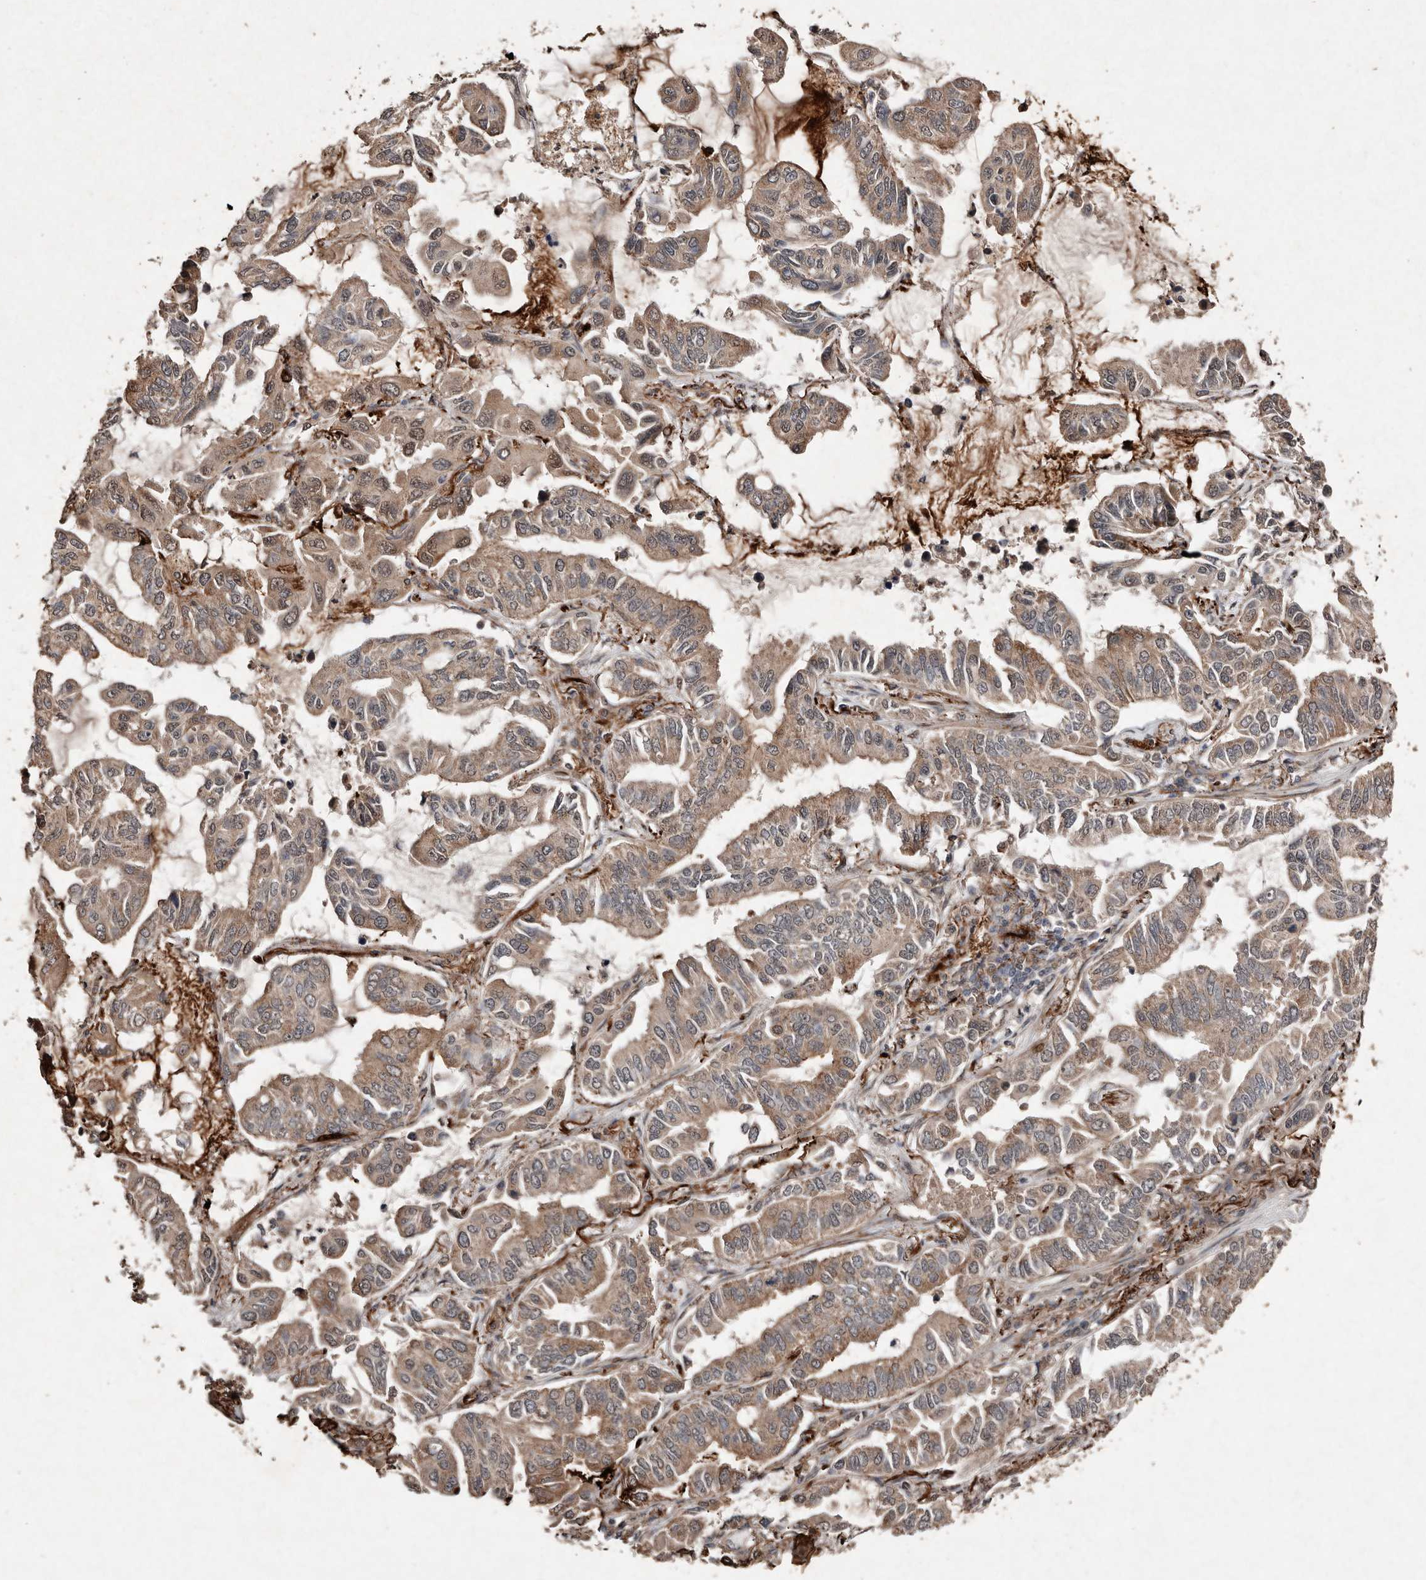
{"staining": {"intensity": "moderate", "quantity": ">75%", "location": "cytoplasmic/membranous"}, "tissue": "lung cancer", "cell_type": "Tumor cells", "image_type": "cancer", "snomed": [{"axis": "morphology", "description": "Adenocarcinoma, NOS"}, {"axis": "topography", "description": "Lung"}], "caption": "Human adenocarcinoma (lung) stained with a brown dye demonstrates moderate cytoplasmic/membranous positive positivity in approximately >75% of tumor cells.", "gene": "DIP2C", "patient": {"sex": "male", "age": 64}}